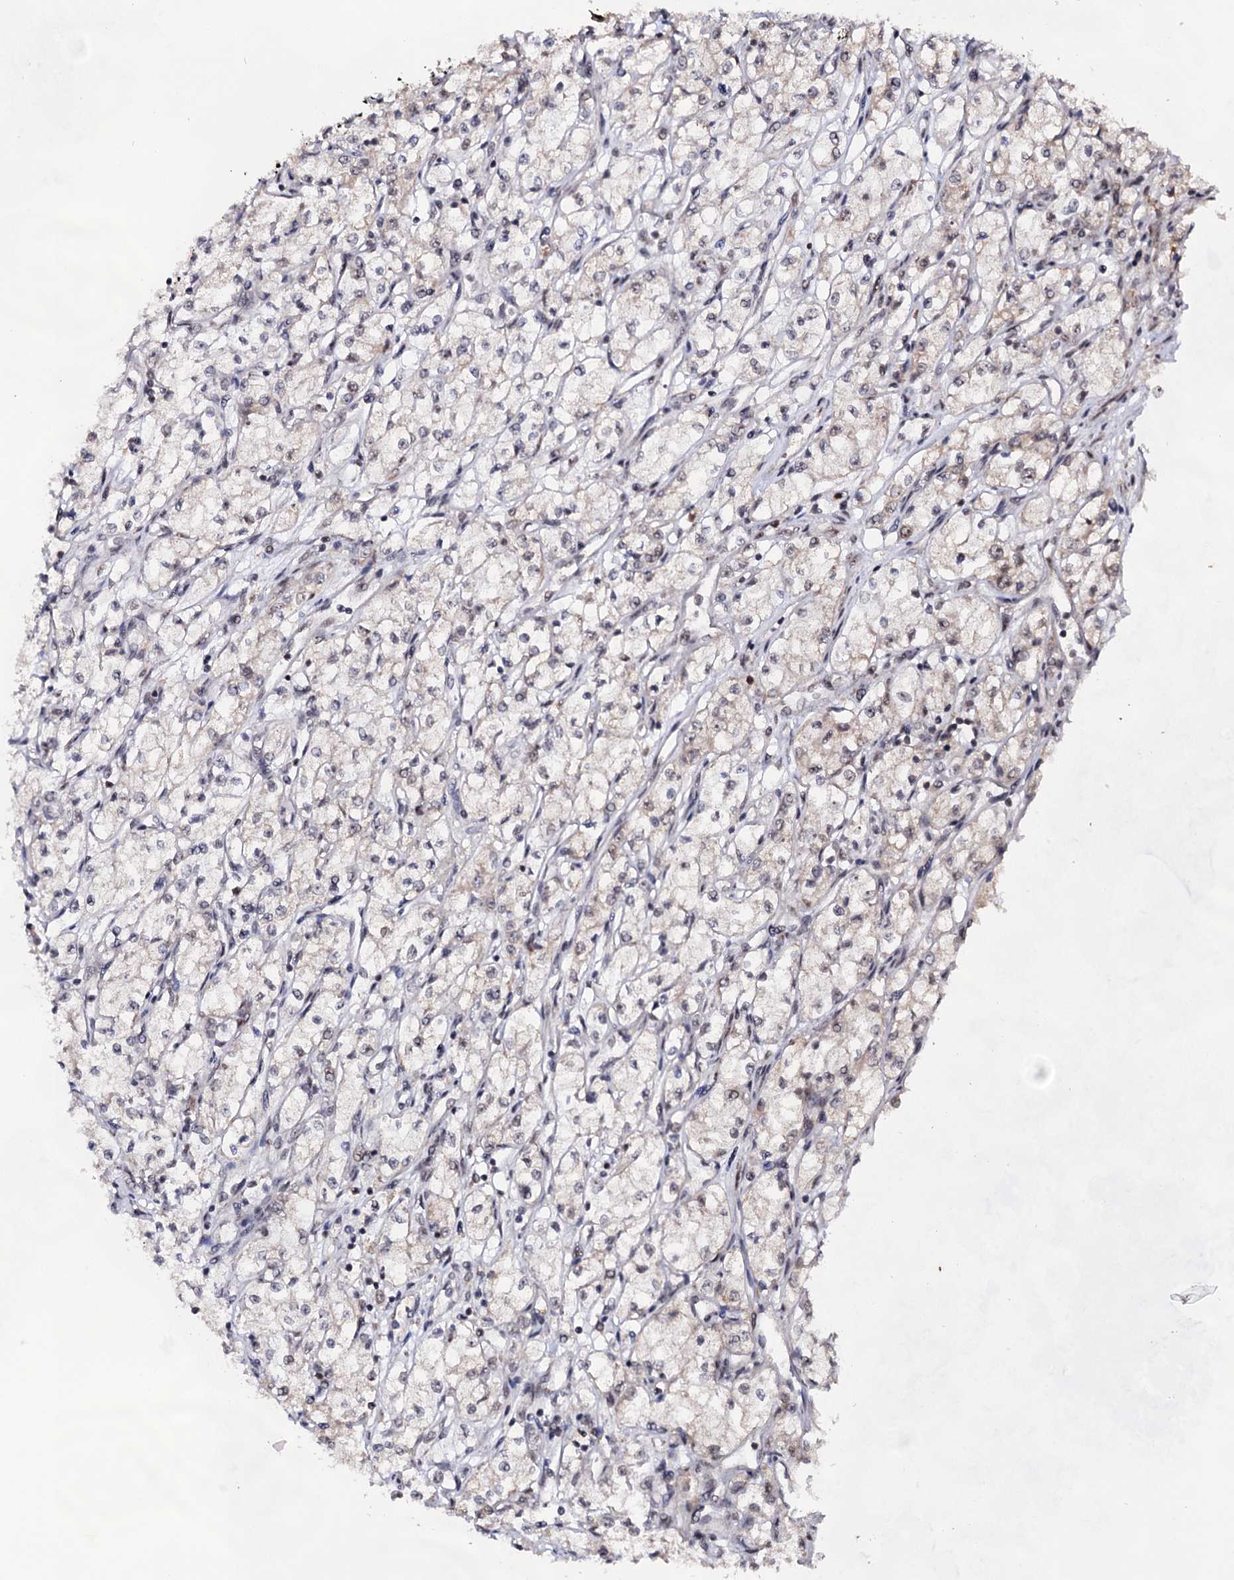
{"staining": {"intensity": "weak", "quantity": "<25%", "location": "cytoplasmic/membranous"}, "tissue": "renal cancer", "cell_type": "Tumor cells", "image_type": "cancer", "snomed": [{"axis": "morphology", "description": "Adenocarcinoma, NOS"}, {"axis": "topography", "description": "Kidney"}], "caption": "Immunohistochemical staining of renal cancer (adenocarcinoma) displays no significant expression in tumor cells.", "gene": "EXOSC10", "patient": {"sex": "male", "age": 59}}